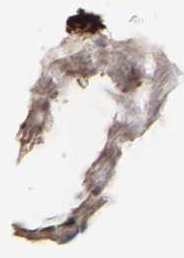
{"staining": {"intensity": "negative", "quantity": "none", "location": "none"}, "tissue": "appendix", "cell_type": "Glandular cells", "image_type": "normal", "snomed": [{"axis": "morphology", "description": "Normal tissue, NOS"}, {"axis": "topography", "description": "Appendix"}], "caption": "Glandular cells show no significant protein staining in unremarkable appendix.", "gene": "PLAT", "patient": {"sex": "female", "age": 10}}